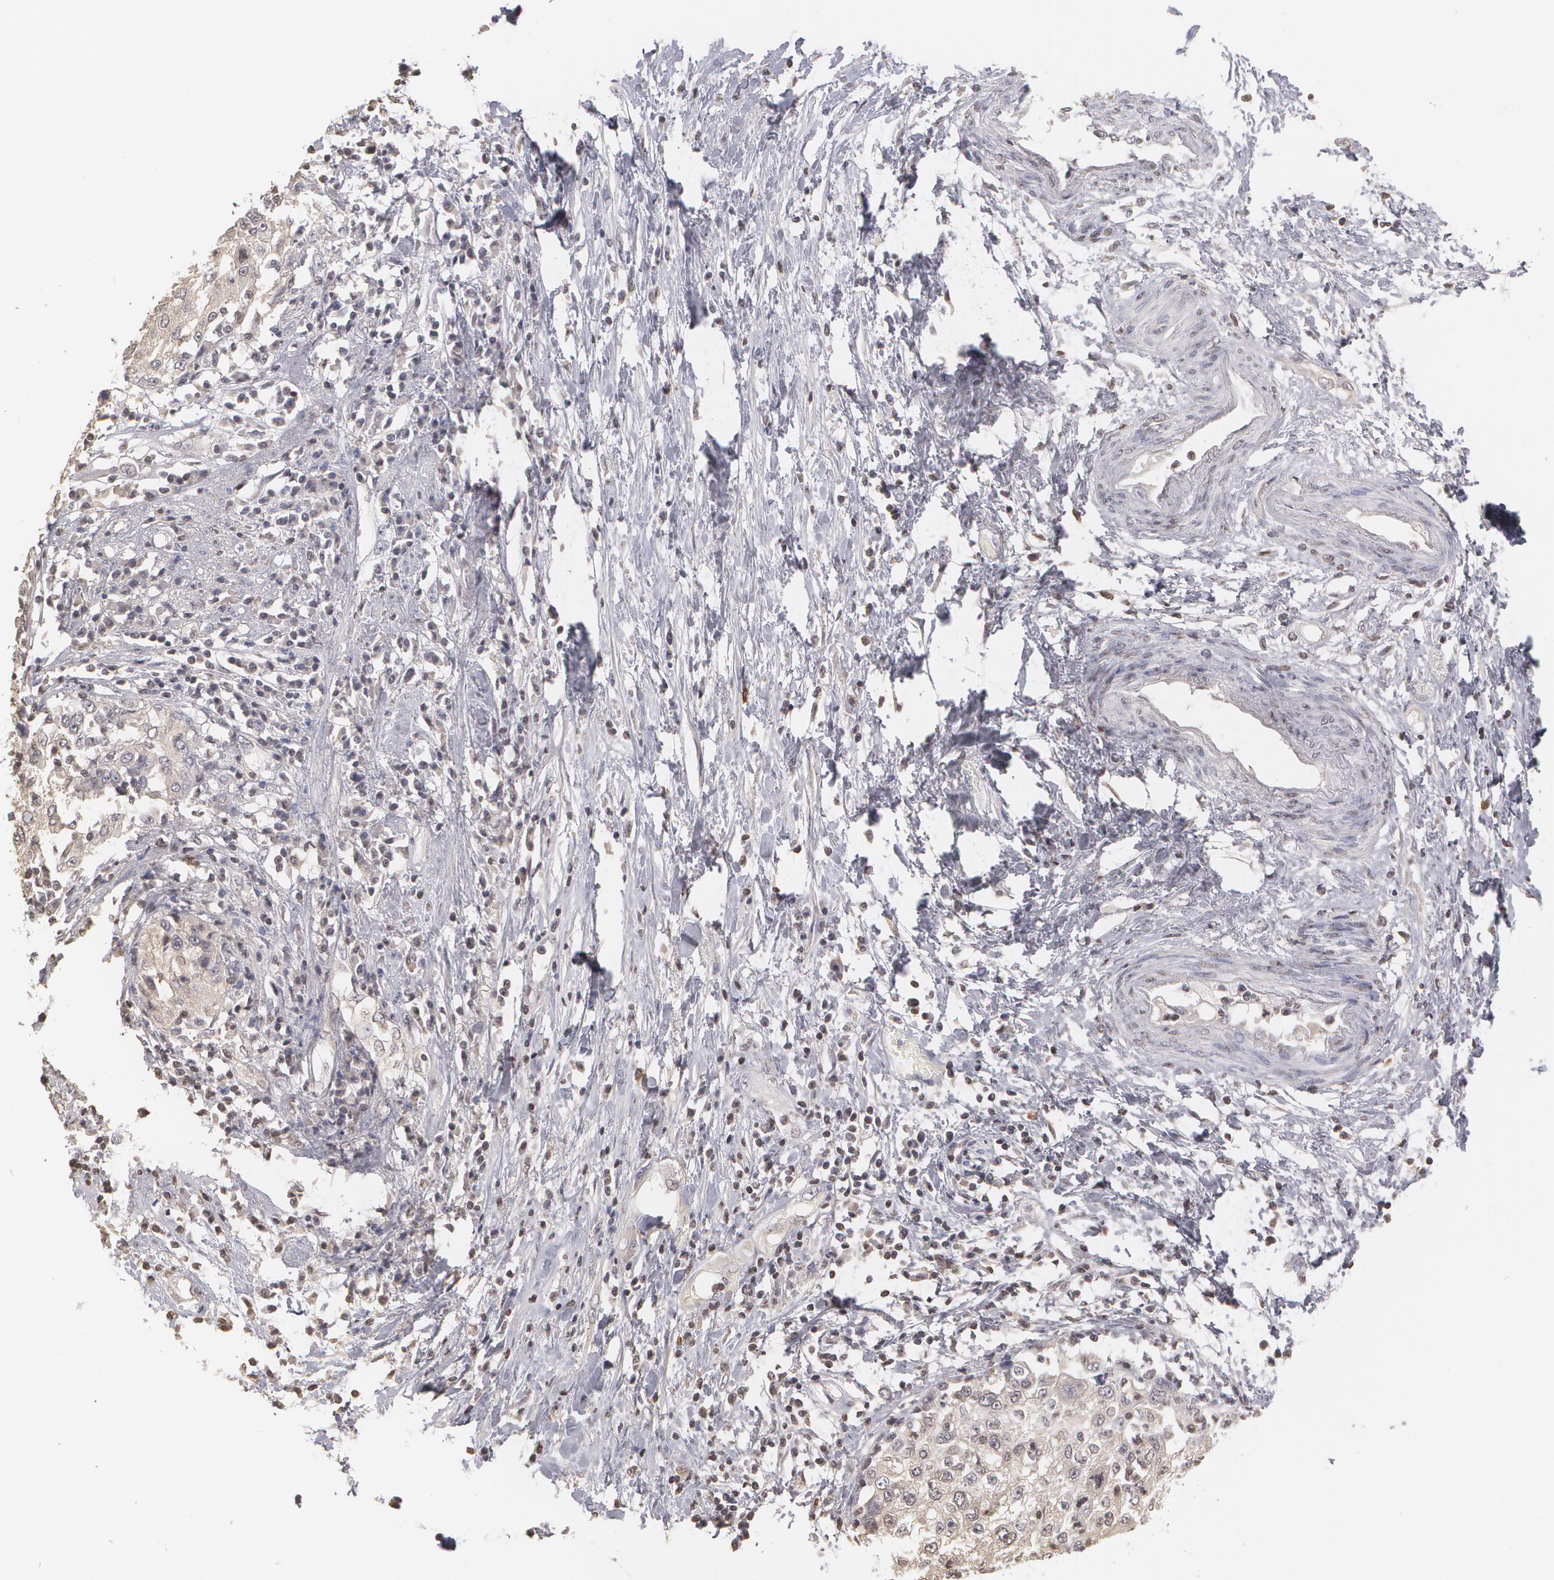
{"staining": {"intensity": "weak", "quantity": "<25%", "location": "cytoplasmic/membranous"}, "tissue": "cervical cancer", "cell_type": "Tumor cells", "image_type": "cancer", "snomed": [{"axis": "morphology", "description": "Squamous cell carcinoma, NOS"}, {"axis": "topography", "description": "Cervix"}], "caption": "The micrograph demonstrates no staining of tumor cells in squamous cell carcinoma (cervical).", "gene": "SERPINA1", "patient": {"sex": "female", "age": 57}}